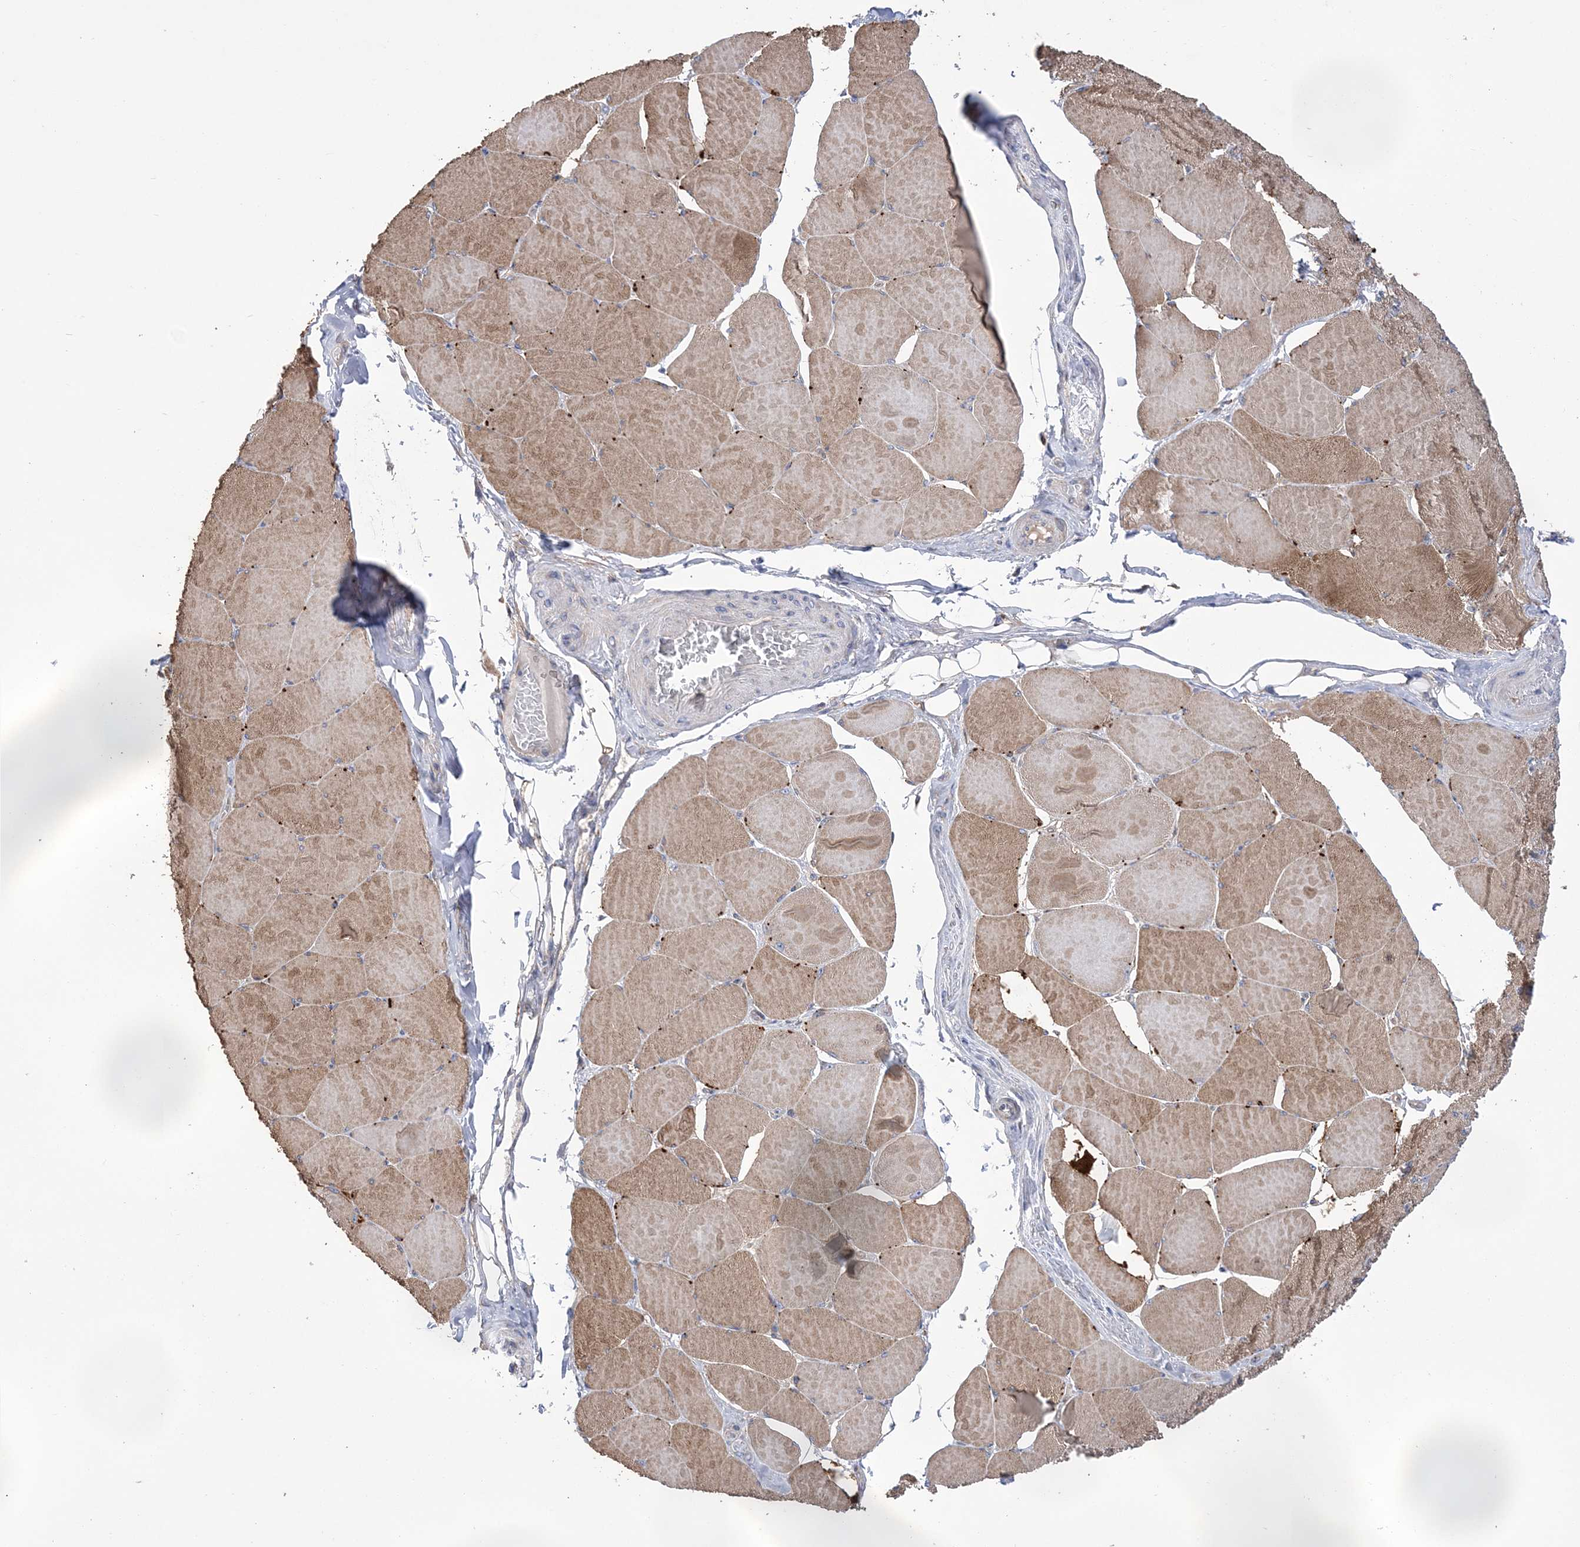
{"staining": {"intensity": "moderate", "quantity": ">75%", "location": "cytoplasmic/membranous"}, "tissue": "skeletal muscle", "cell_type": "Myocytes", "image_type": "normal", "snomed": [{"axis": "morphology", "description": "Normal tissue, NOS"}, {"axis": "topography", "description": "Skeletal muscle"}, {"axis": "topography", "description": "Head-Neck"}], "caption": "Immunohistochemical staining of unremarkable human skeletal muscle exhibits moderate cytoplasmic/membranous protein expression in about >75% of myocytes. (DAB (3,3'-diaminobenzidine) IHC with brightfield microscopy, high magnification).", "gene": "COPB2", "patient": {"sex": "male", "age": 66}}